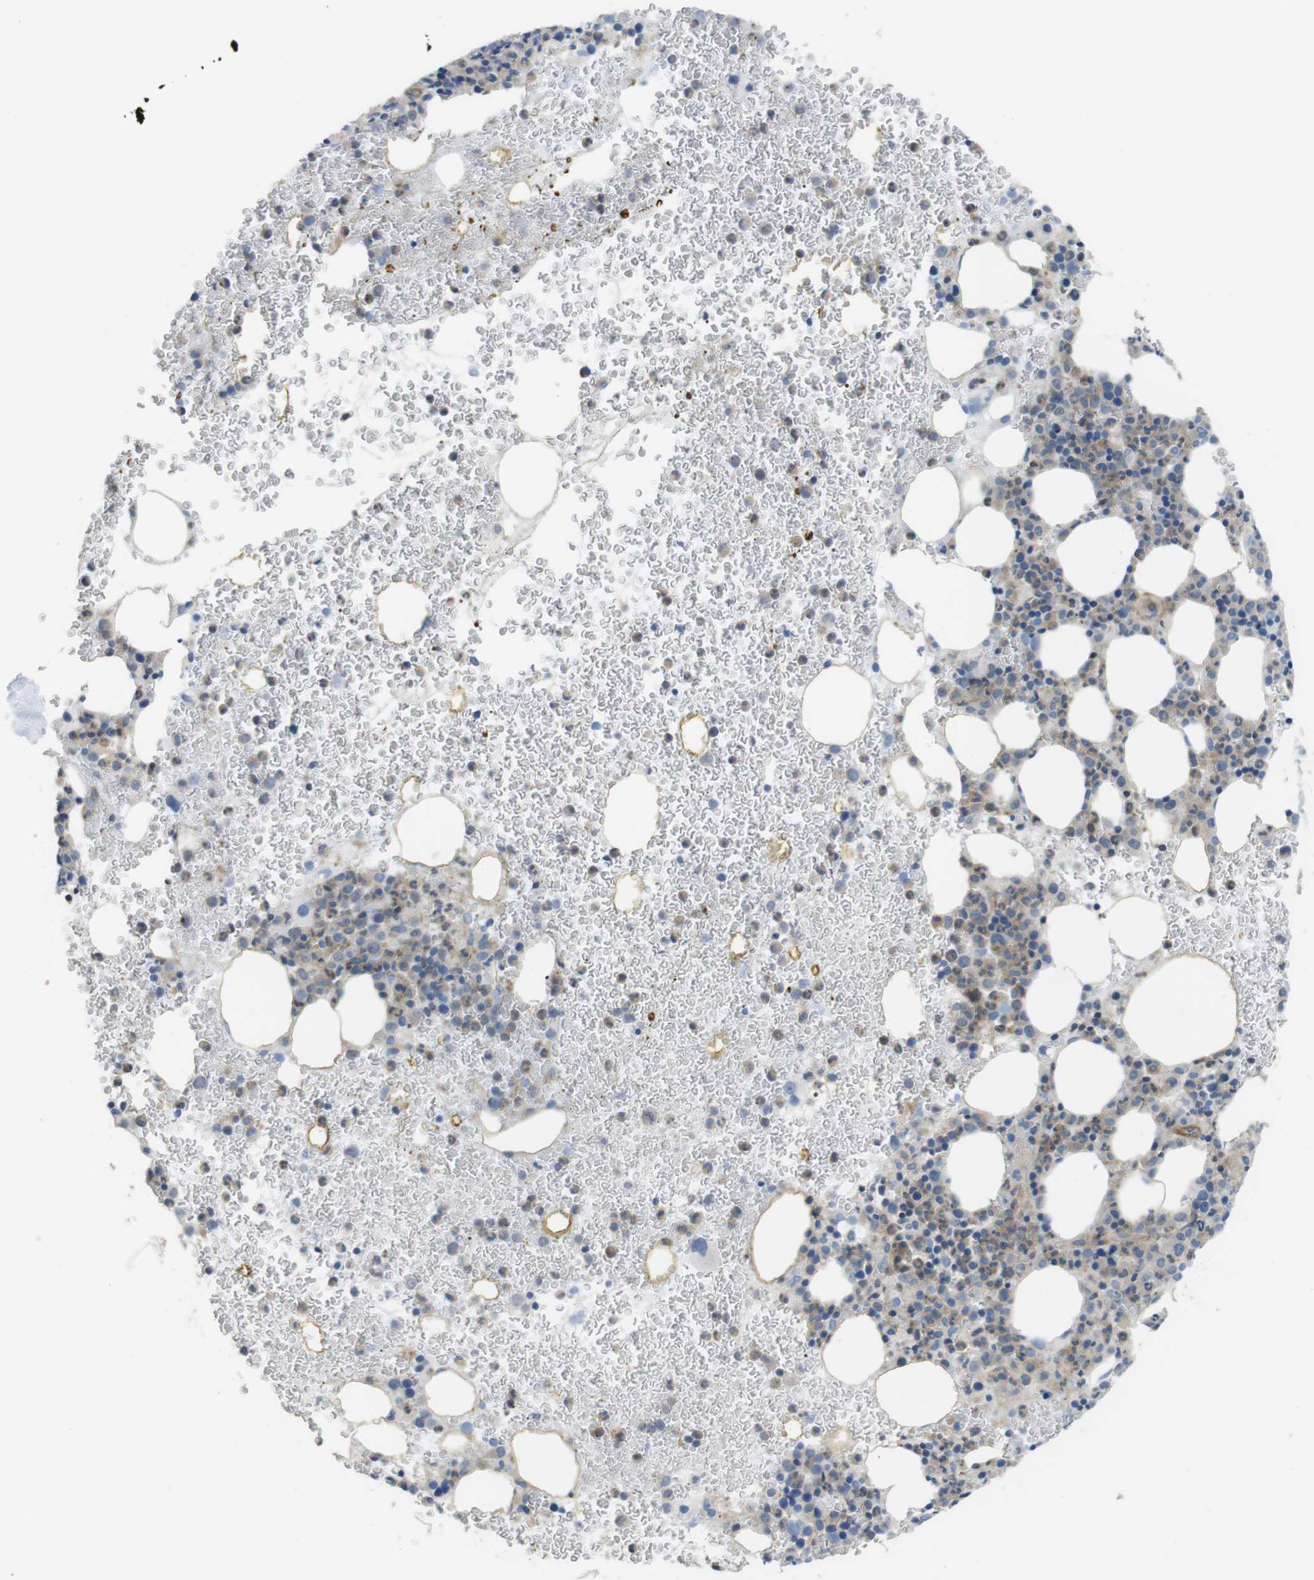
{"staining": {"intensity": "weak", "quantity": "25%-75%", "location": "cytoplasmic/membranous"}, "tissue": "bone marrow", "cell_type": "Hematopoietic cells", "image_type": "normal", "snomed": [{"axis": "morphology", "description": "Normal tissue, NOS"}, {"axis": "morphology", "description": "Inflammation, NOS"}, {"axis": "topography", "description": "Bone marrow"}], "caption": "Weak cytoplasmic/membranous positivity for a protein is seen in about 25%-75% of hematopoietic cells of unremarkable bone marrow using immunohistochemistry.", "gene": "PREX2", "patient": {"sex": "female", "age": 54}}